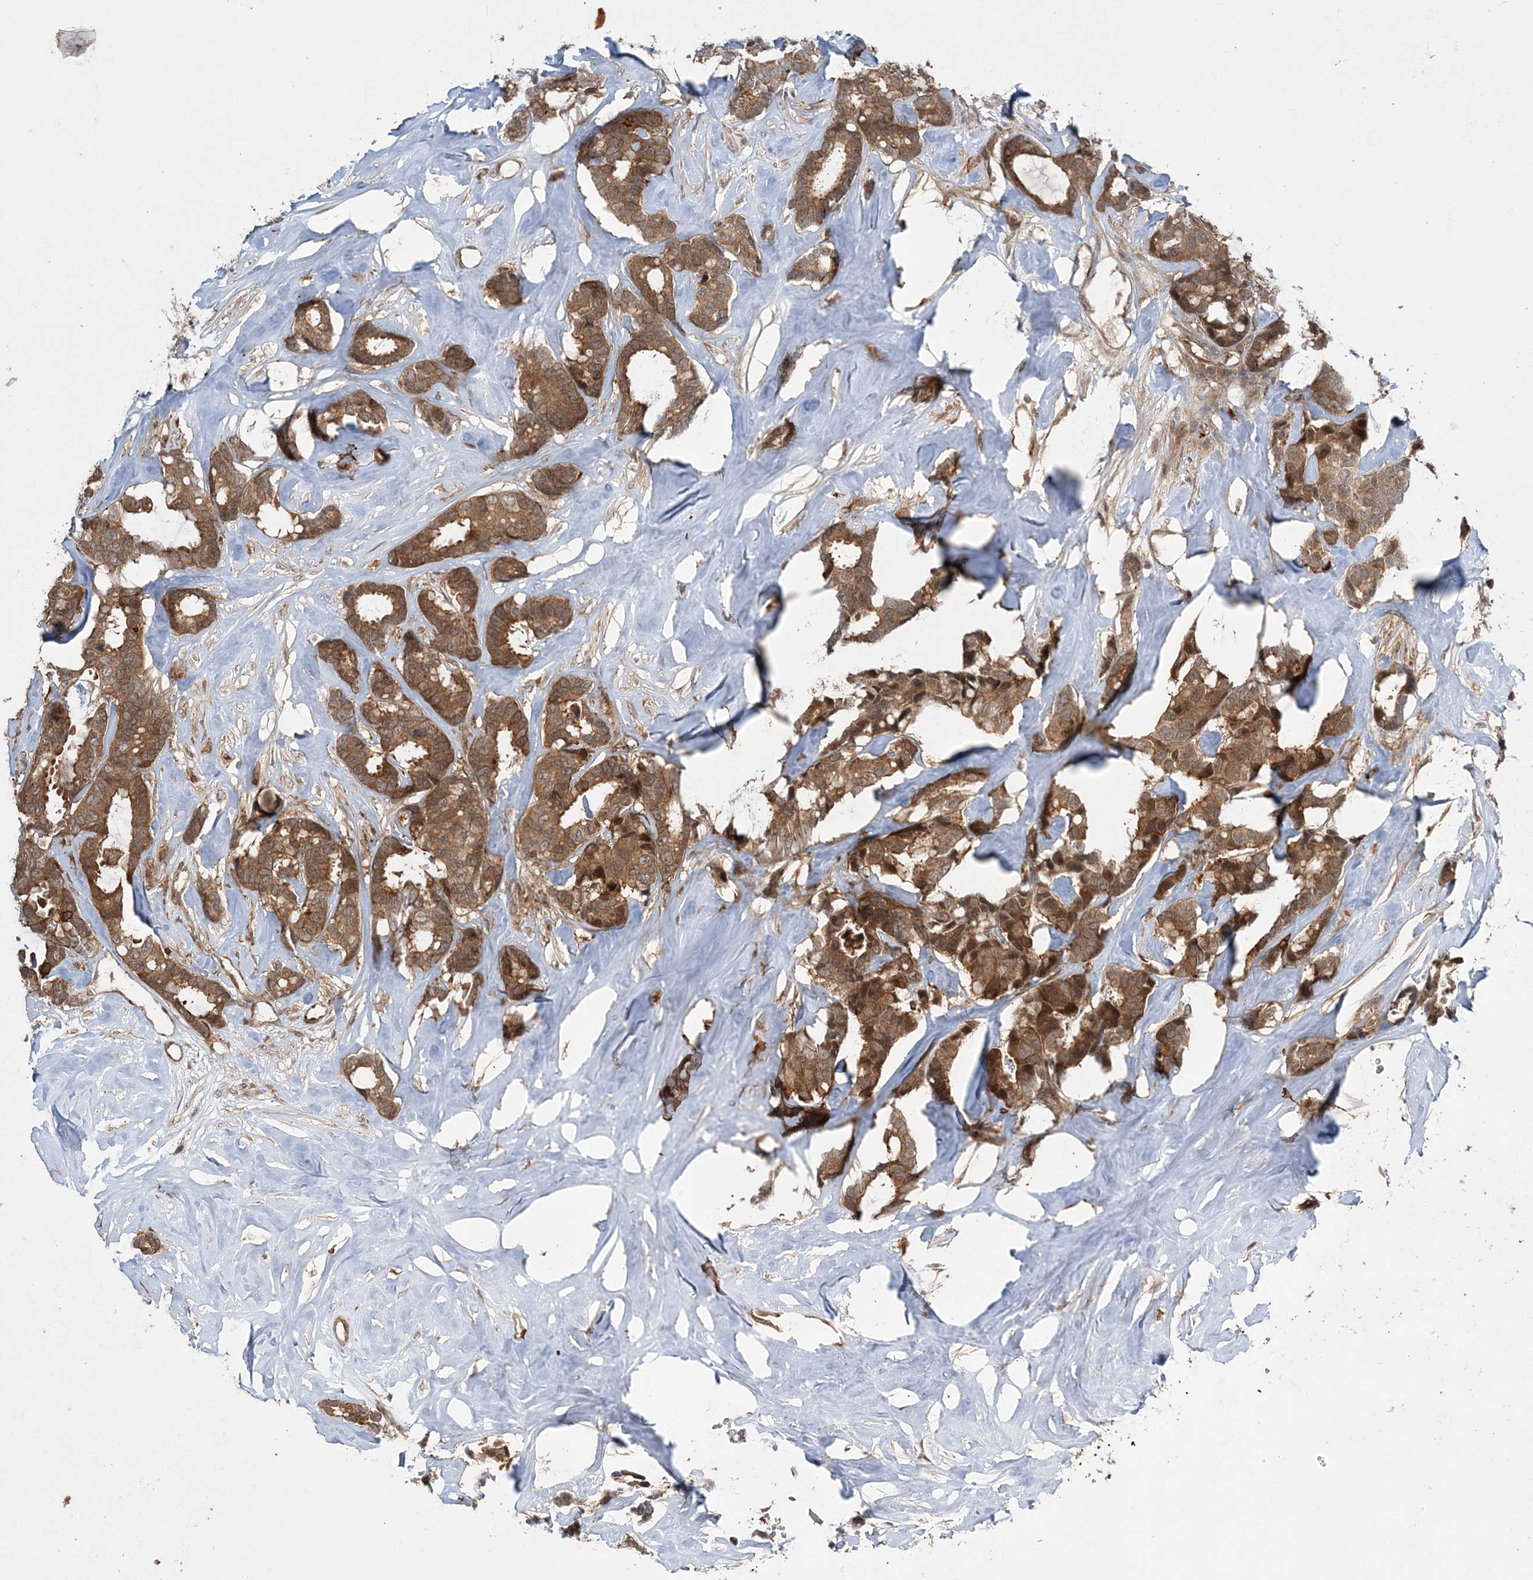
{"staining": {"intensity": "moderate", "quantity": ">75%", "location": "cytoplasmic/membranous"}, "tissue": "breast cancer", "cell_type": "Tumor cells", "image_type": "cancer", "snomed": [{"axis": "morphology", "description": "Duct carcinoma"}, {"axis": "topography", "description": "Breast"}], "caption": "Breast invasive ductal carcinoma was stained to show a protein in brown. There is medium levels of moderate cytoplasmic/membranous expression in approximately >75% of tumor cells.", "gene": "UBTD2", "patient": {"sex": "female", "age": 87}}